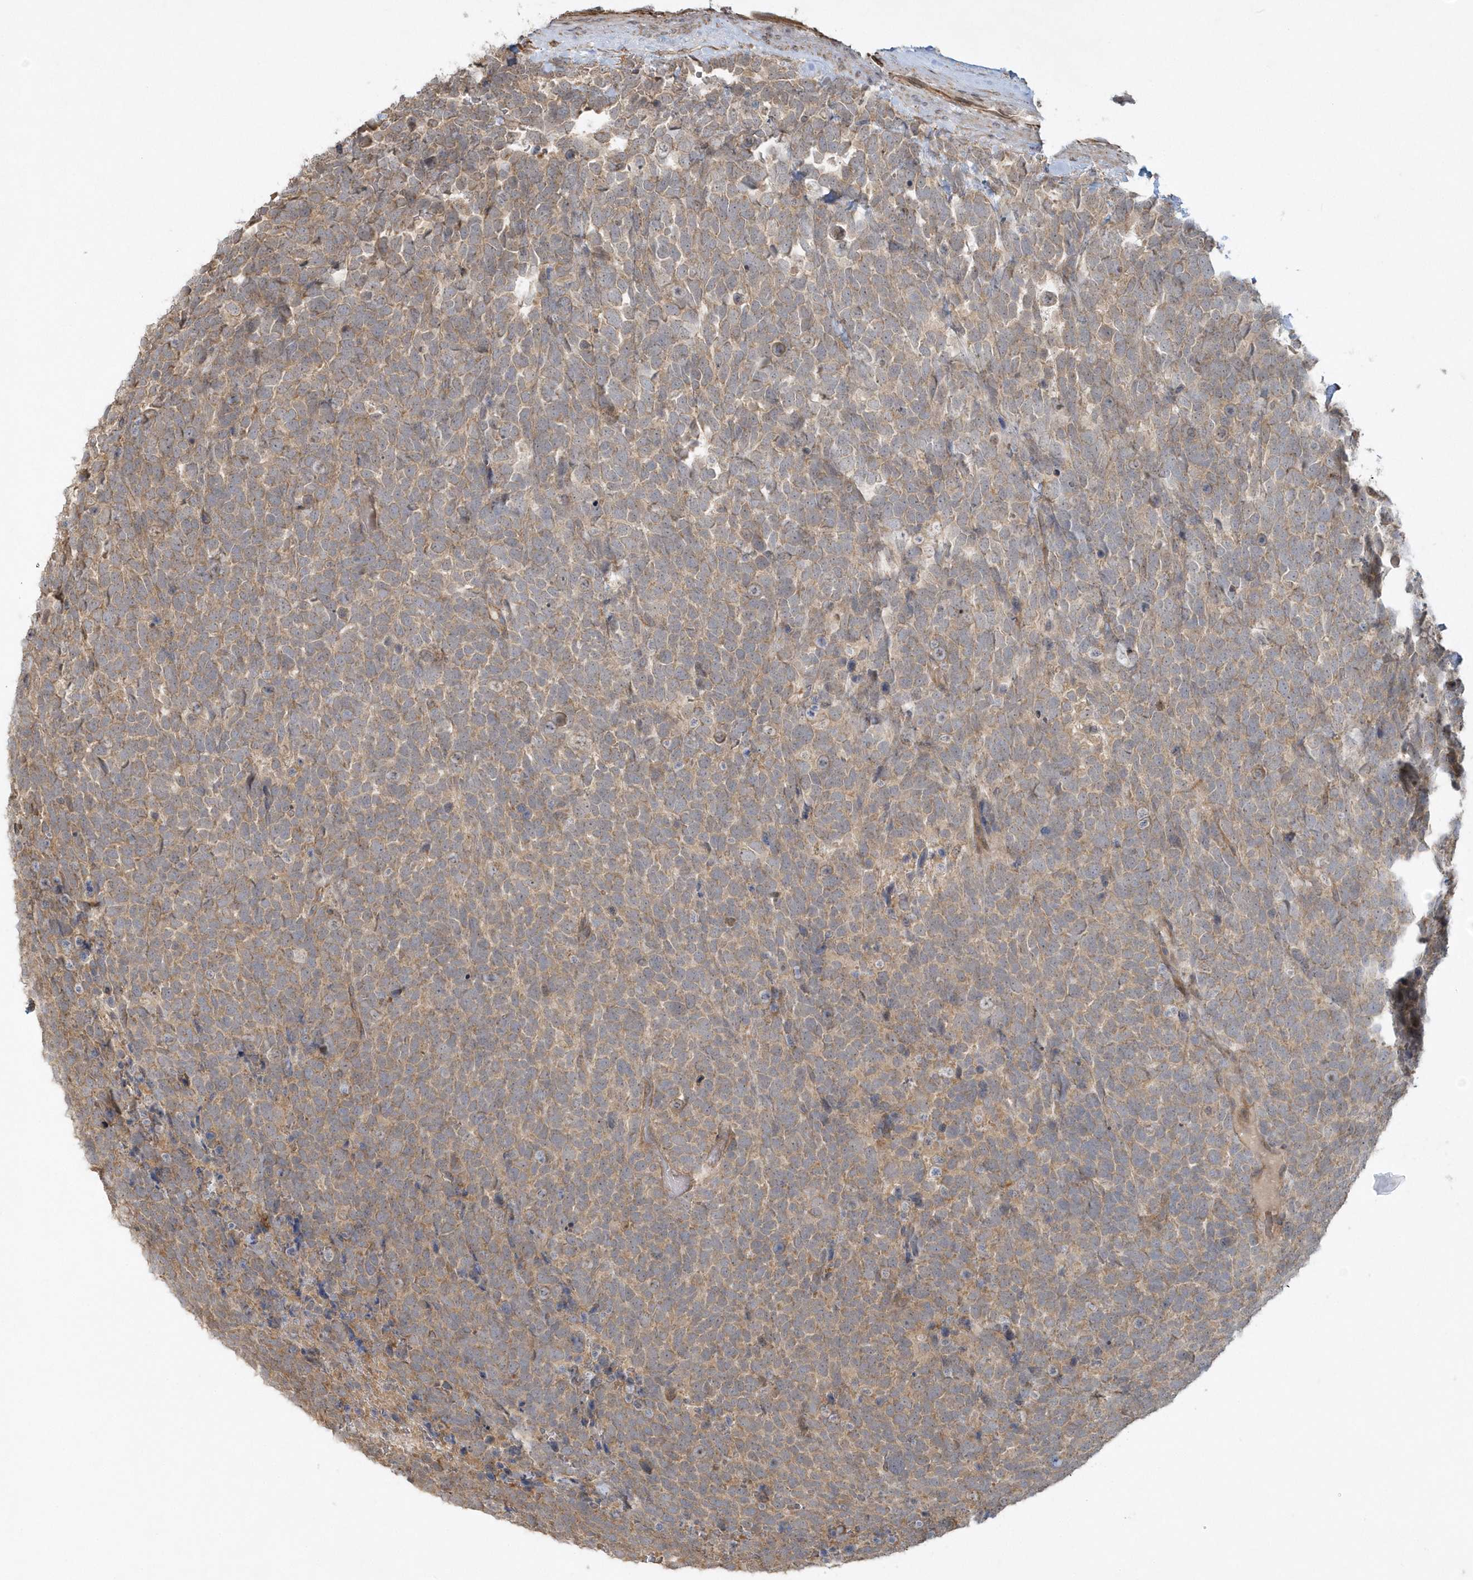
{"staining": {"intensity": "moderate", "quantity": ">75%", "location": "cytoplasmic/membranous"}, "tissue": "urothelial cancer", "cell_type": "Tumor cells", "image_type": "cancer", "snomed": [{"axis": "morphology", "description": "Urothelial carcinoma, High grade"}, {"axis": "topography", "description": "Urinary bladder"}], "caption": "Human urothelial cancer stained for a protein (brown) reveals moderate cytoplasmic/membranous positive staining in about >75% of tumor cells.", "gene": "THG1L", "patient": {"sex": "female", "age": 82}}